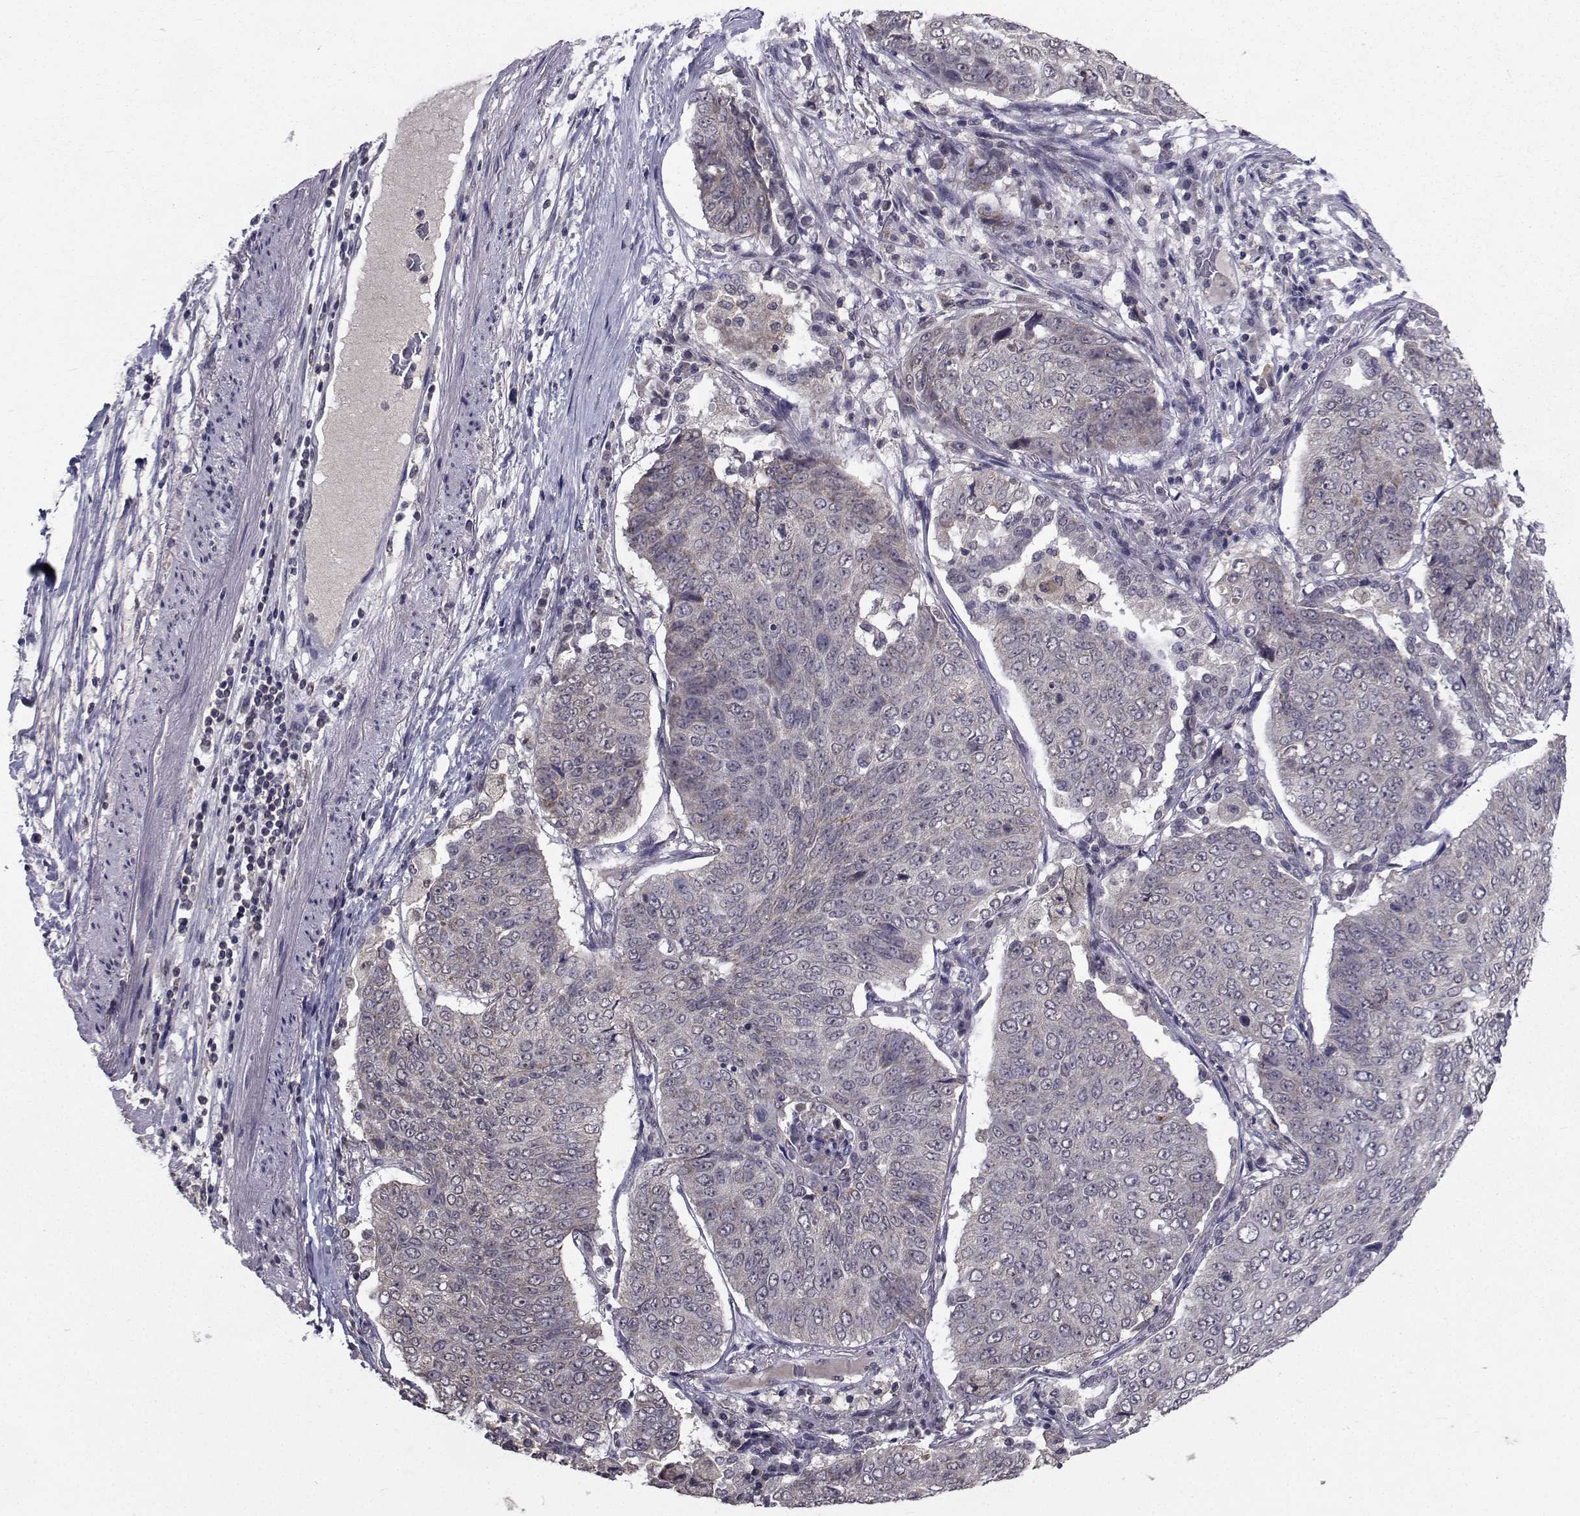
{"staining": {"intensity": "weak", "quantity": "<25%", "location": "cytoplasmic/membranous"}, "tissue": "lung cancer", "cell_type": "Tumor cells", "image_type": "cancer", "snomed": [{"axis": "morphology", "description": "Normal tissue, NOS"}, {"axis": "morphology", "description": "Squamous cell carcinoma, NOS"}, {"axis": "topography", "description": "Bronchus"}, {"axis": "topography", "description": "Lung"}], "caption": "Immunohistochemistry (IHC) of human squamous cell carcinoma (lung) exhibits no staining in tumor cells. (Immunohistochemistry, brightfield microscopy, high magnification).", "gene": "CYP2S1", "patient": {"sex": "male", "age": 64}}